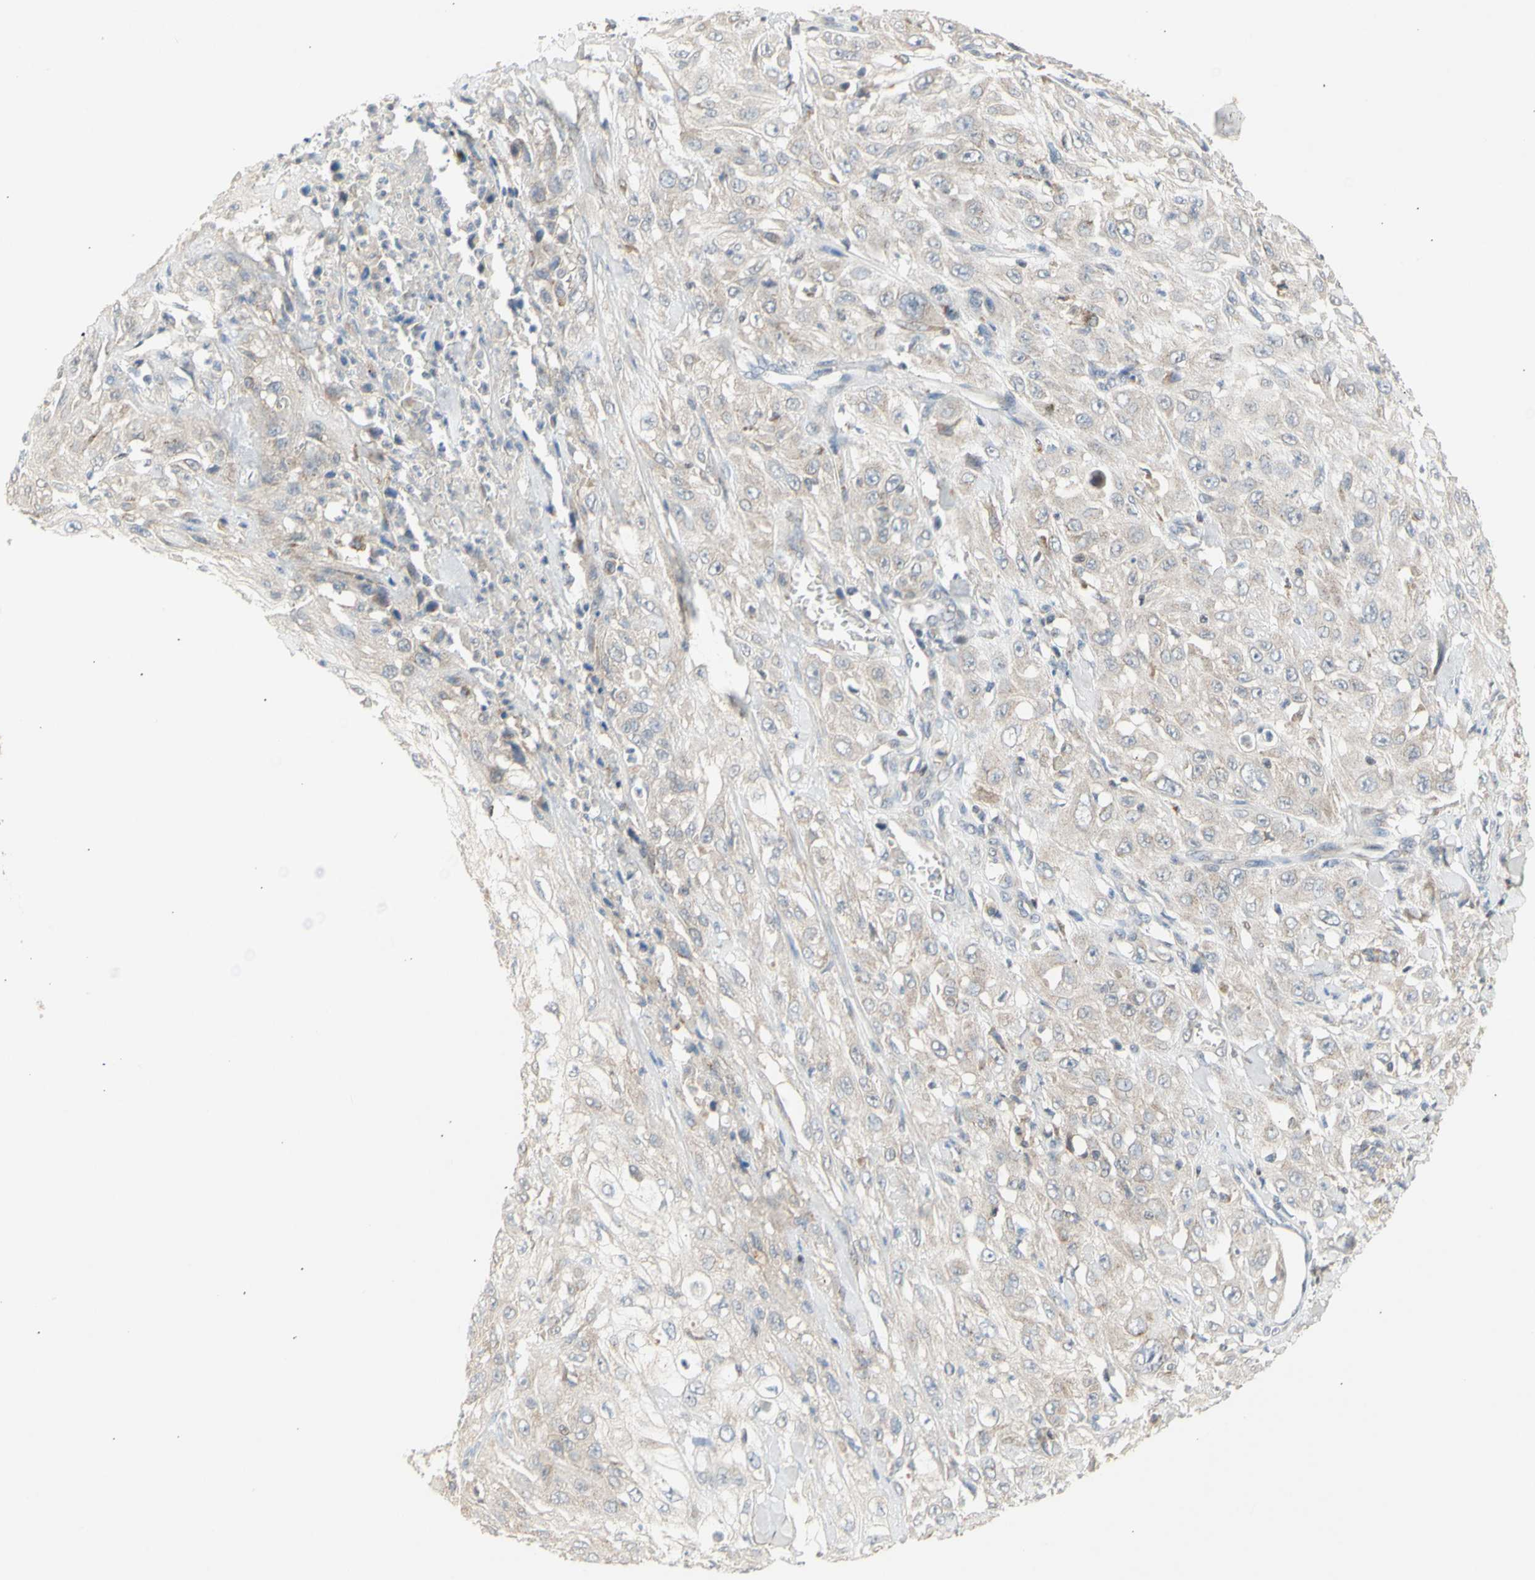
{"staining": {"intensity": "negative", "quantity": "none", "location": "none"}, "tissue": "skin cancer", "cell_type": "Tumor cells", "image_type": "cancer", "snomed": [{"axis": "morphology", "description": "Squamous cell carcinoma, NOS"}, {"axis": "morphology", "description": "Squamous cell carcinoma, metastatic, NOS"}, {"axis": "topography", "description": "Skin"}, {"axis": "topography", "description": "Lymph node"}], "caption": "Skin cancer (squamous cell carcinoma) was stained to show a protein in brown. There is no significant positivity in tumor cells.", "gene": "NLRP1", "patient": {"sex": "male", "age": 75}}